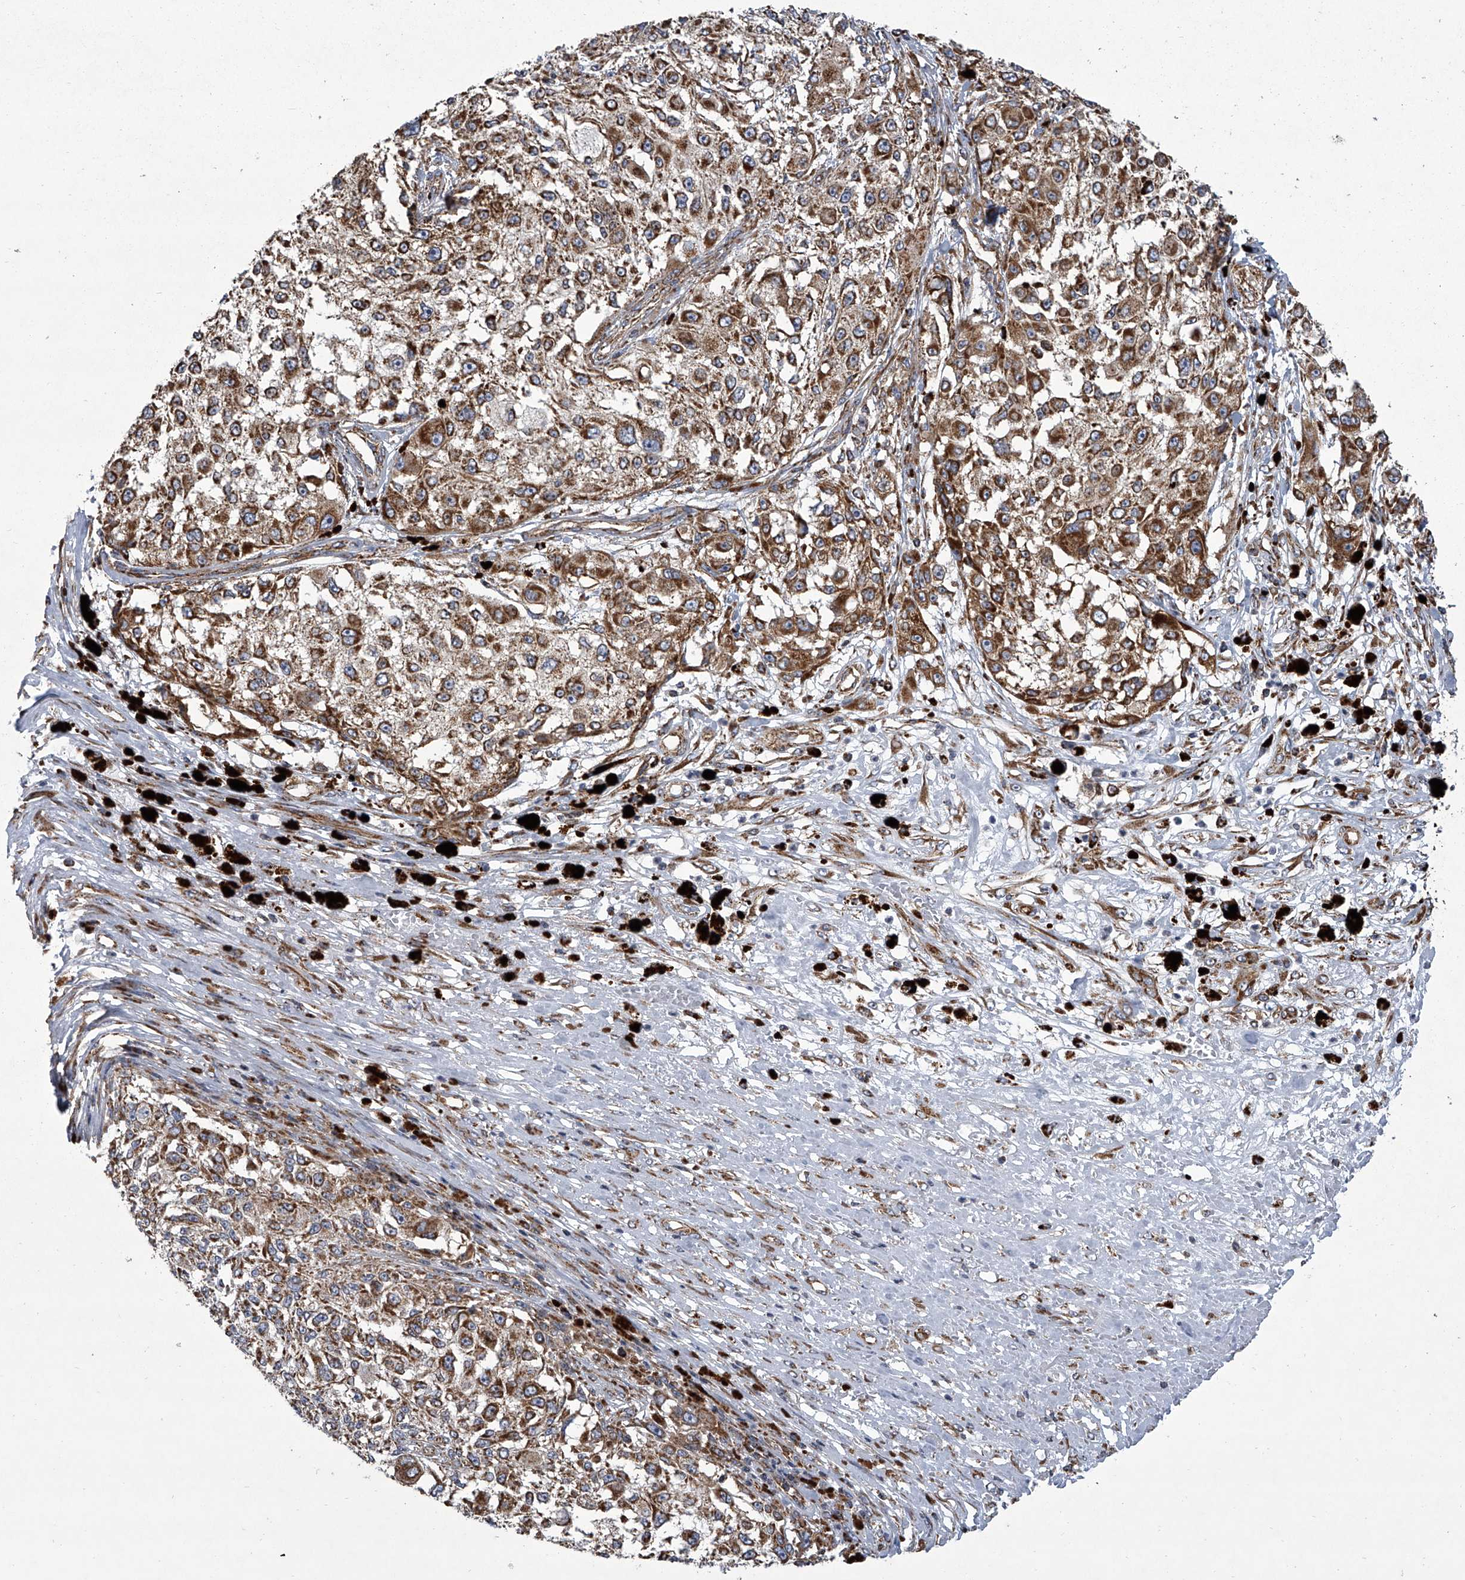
{"staining": {"intensity": "moderate", "quantity": ">75%", "location": "cytoplasmic/membranous"}, "tissue": "melanoma", "cell_type": "Tumor cells", "image_type": "cancer", "snomed": [{"axis": "morphology", "description": "Necrosis, NOS"}, {"axis": "morphology", "description": "Malignant melanoma, NOS"}, {"axis": "topography", "description": "Skin"}], "caption": "High-magnification brightfield microscopy of malignant melanoma stained with DAB (brown) and counterstained with hematoxylin (blue). tumor cells exhibit moderate cytoplasmic/membranous positivity is seen in approximately>75% of cells. (DAB = brown stain, brightfield microscopy at high magnification).", "gene": "ZC3H15", "patient": {"sex": "female", "age": 87}}